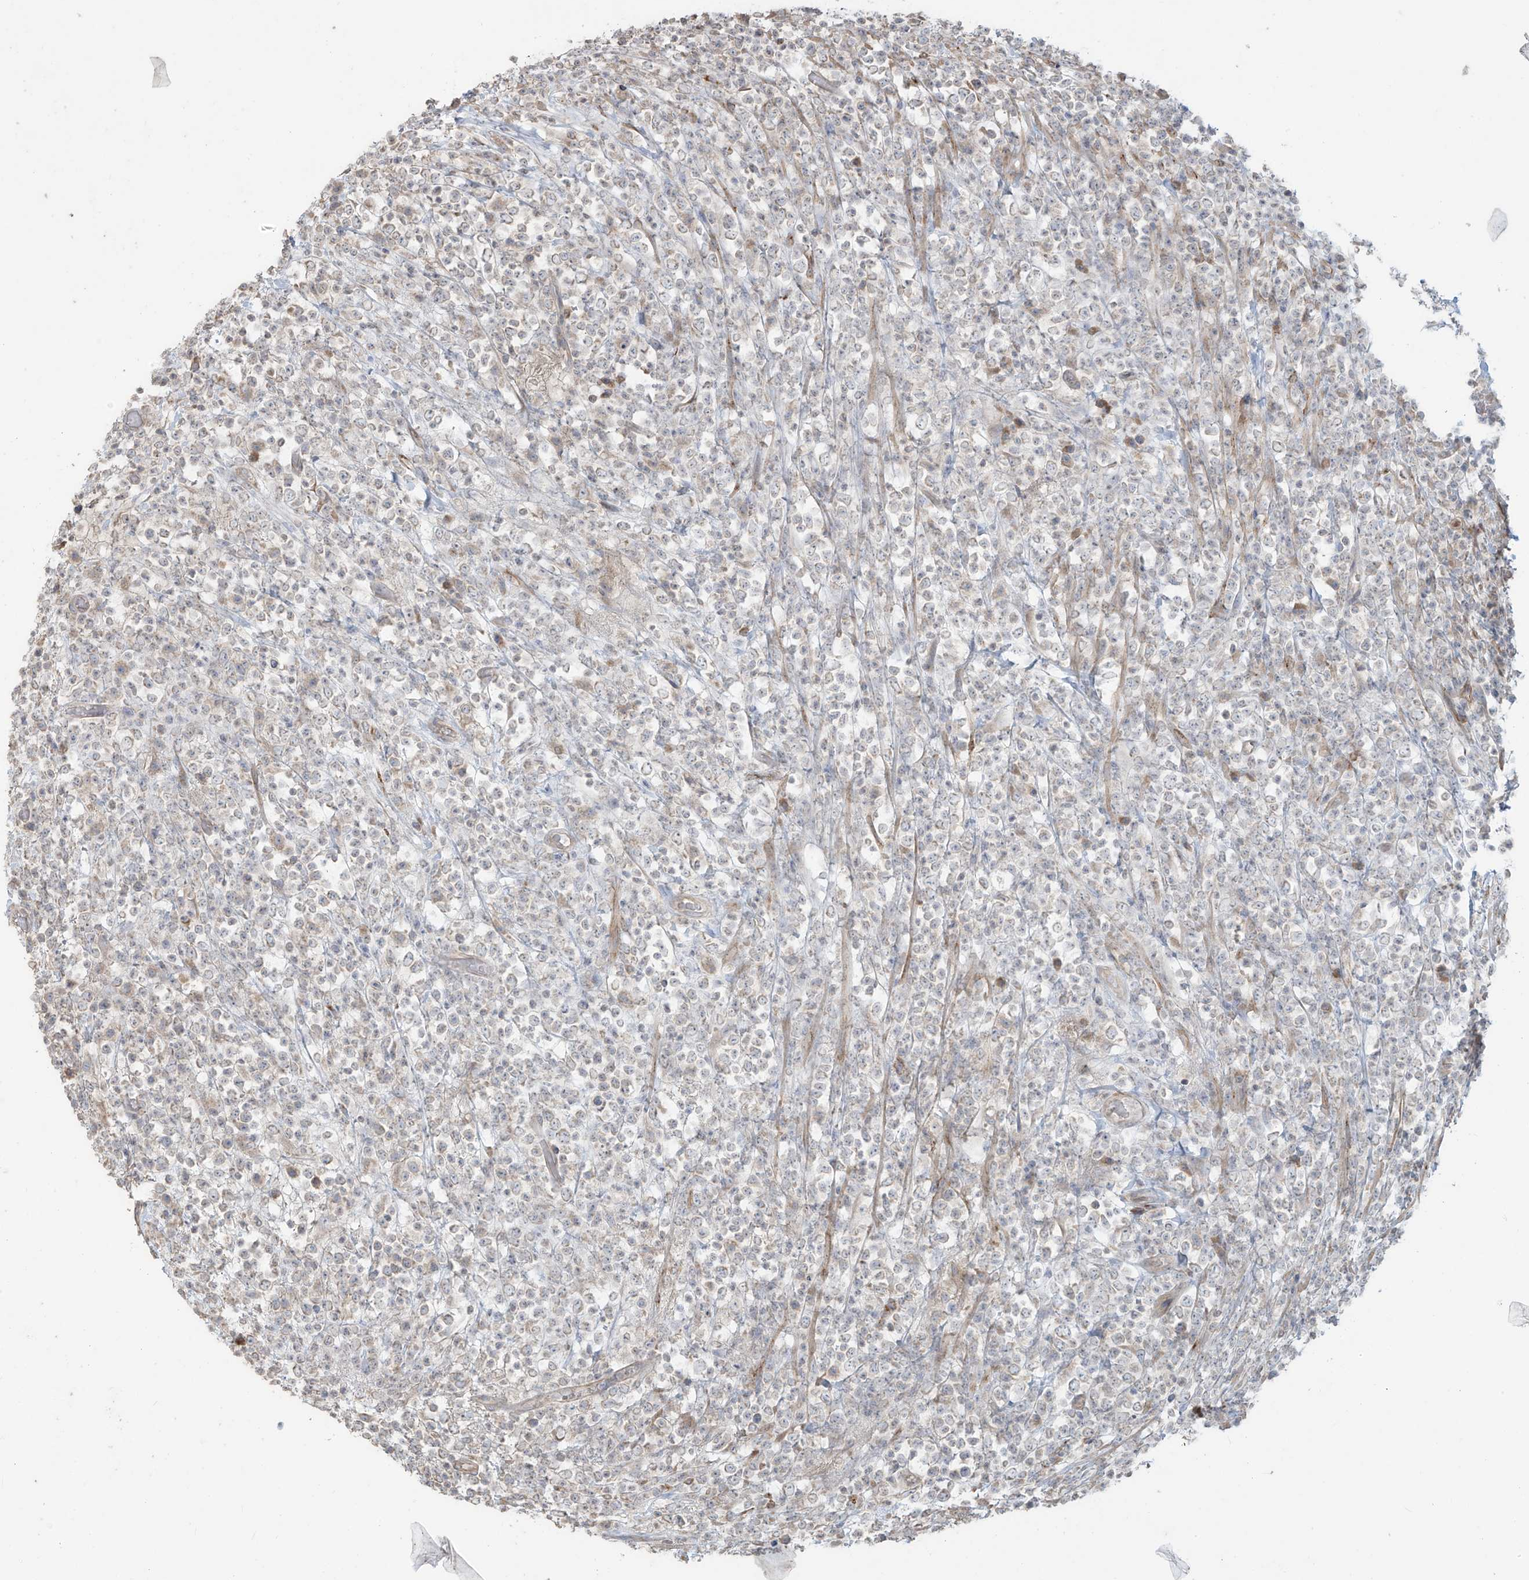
{"staining": {"intensity": "negative", "quantity": "none", "location": "none"}, "tissue": "lymphoma", "cell_type": "Tumor cells", "image_type": "cancer", "snomed": [{"axis": "morphology", "description": "Malignant lymphoma, non-Hodgkin's type, High grade"}, {"axis": "topography", "description": "Colon"}], "caption": "Malignant lymphoma, non-Hodgkin's type (high-grade) was stained to show a protein in brown. There is no significant expression in tumor cells.", "gene": "MAGIX", "patient": {"sex": "female", "age": 53}}